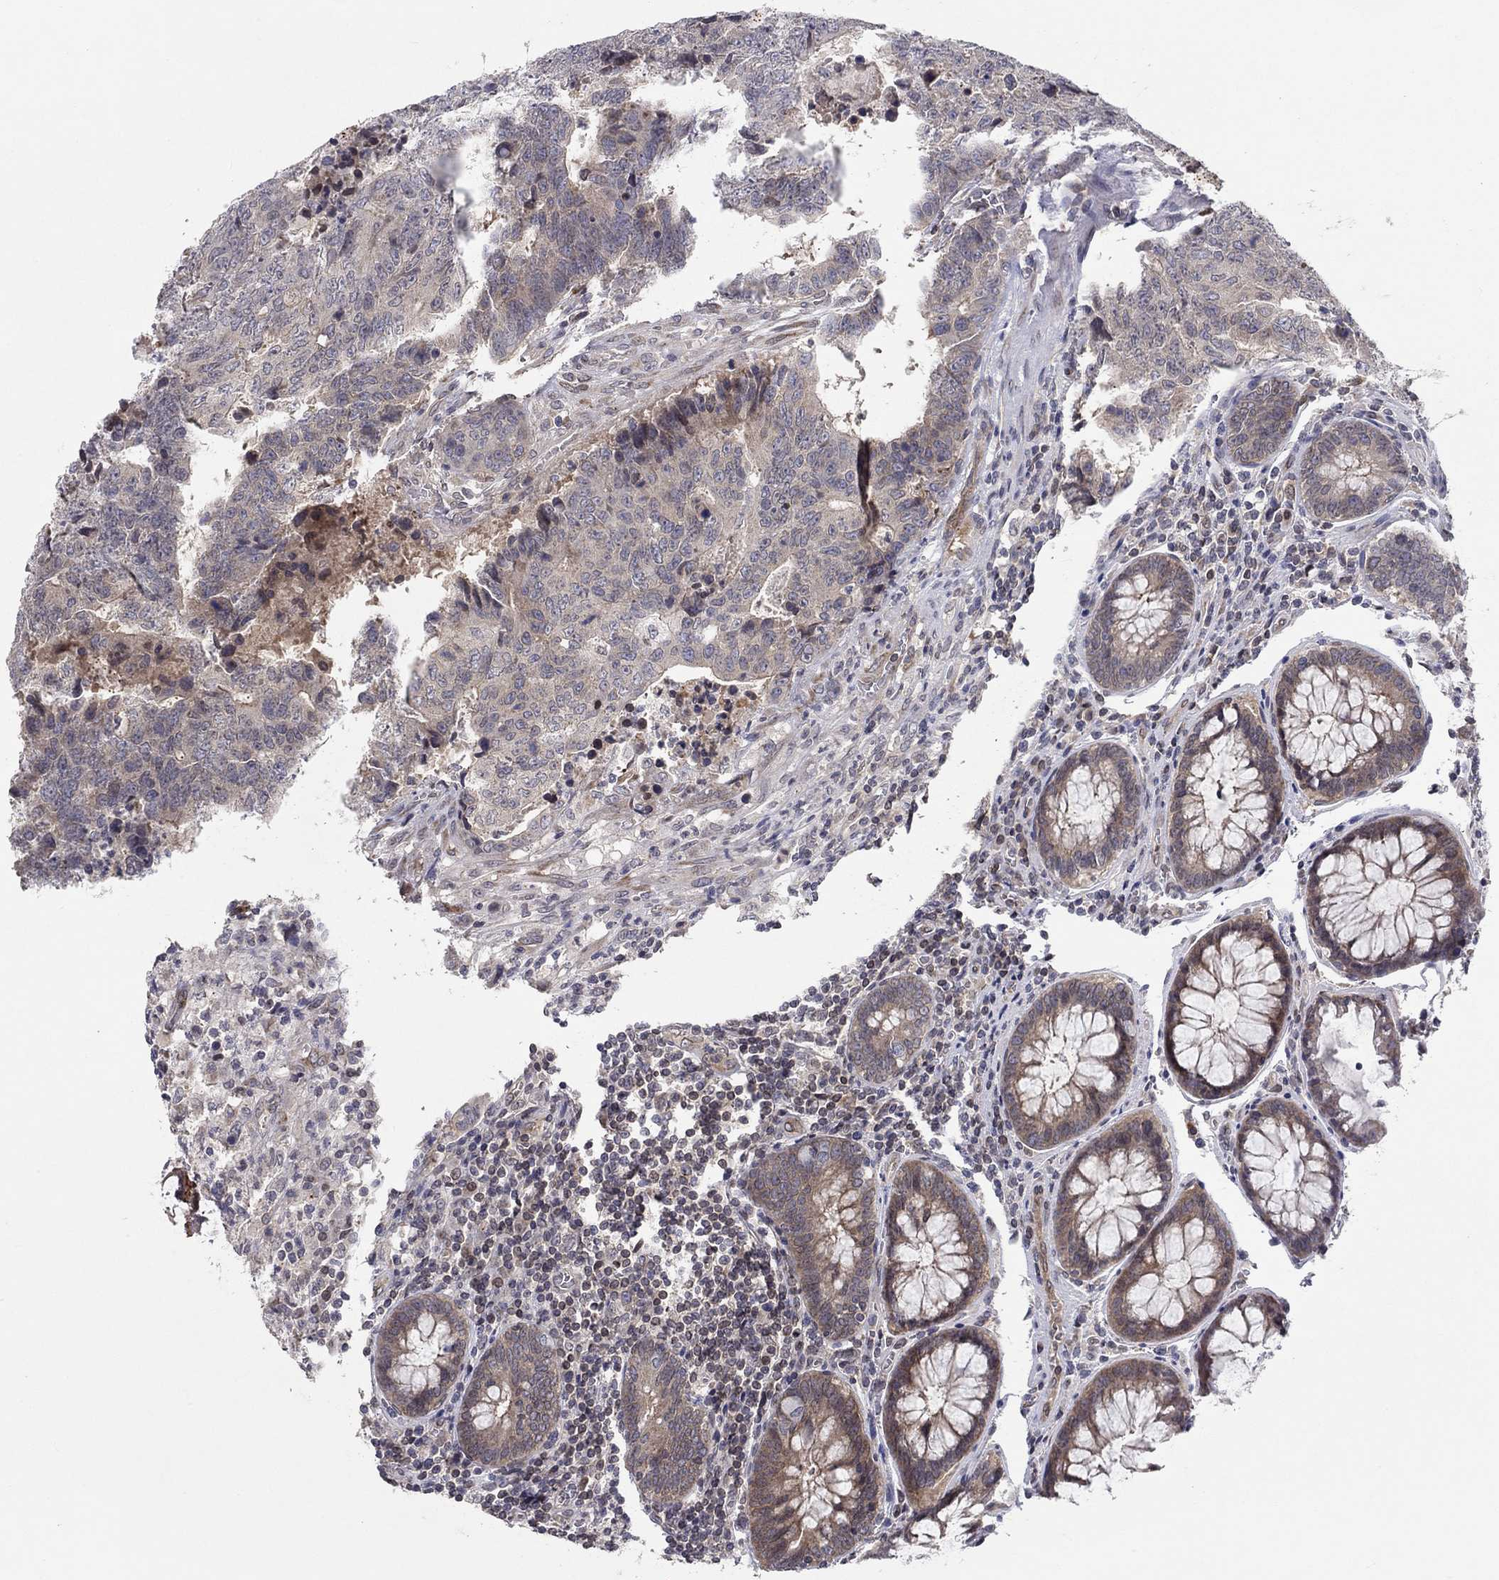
{"staining": {"intensity": "negative", "quantity": "none", "location": "none"}, "tissue": "colorectal cancer", "cell_type": "Tumor cells", "image_type": "cancer", "snomed": [{"axis": "morphology", "description": "Adenocarcinoma, NOS"}, {"axis": "topography", "description": "Colon"}], "caption": "A high-resolution photomicrograph shows IHC staining of adenocarcinoma (colorectal), which displays no significant positivity in tumor cells.", "gene": "CETN3", "patient": {"sex": "female", "age": 48}}